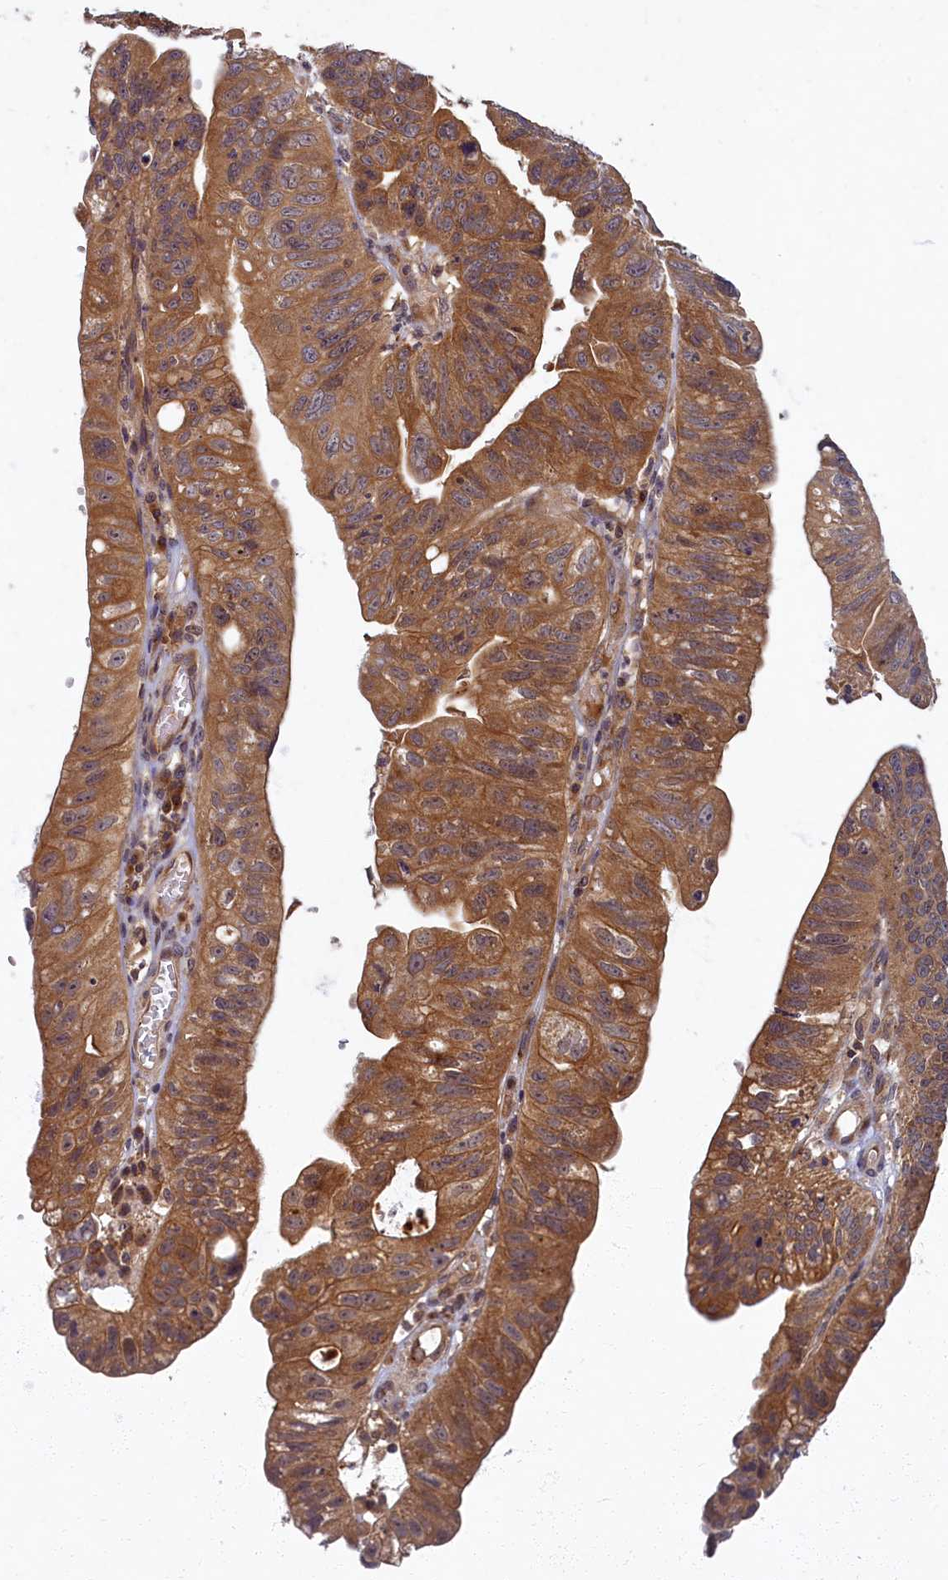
{"staining": {"intensity": "moderate", "quantity": ">75%", "location": "cytoplasmic/membranous"}, "tissue": "stomach cancer", "cell_type": "Tumor cells", "image_type": "cancer", "snomed": [{"axis": "morphology", "description": "Adenocarcinoma, NOS"}, {"axis": "topography", "description": "Stomach"}], "caption": "Tumor cells display medium levels of moderate cytoplasmic/membranous positivity in about >75% of cells in human adenocarcinoma (stomach). The staining was performed using DAB (3,3'-diaminobenzidine) to visualize the protein expression in brown, while the nuclei were stained in blue with hematoxylin (Magnification: 20x).", "gene": "BICD1", "patient": {"sex": "male", "age": 59}}